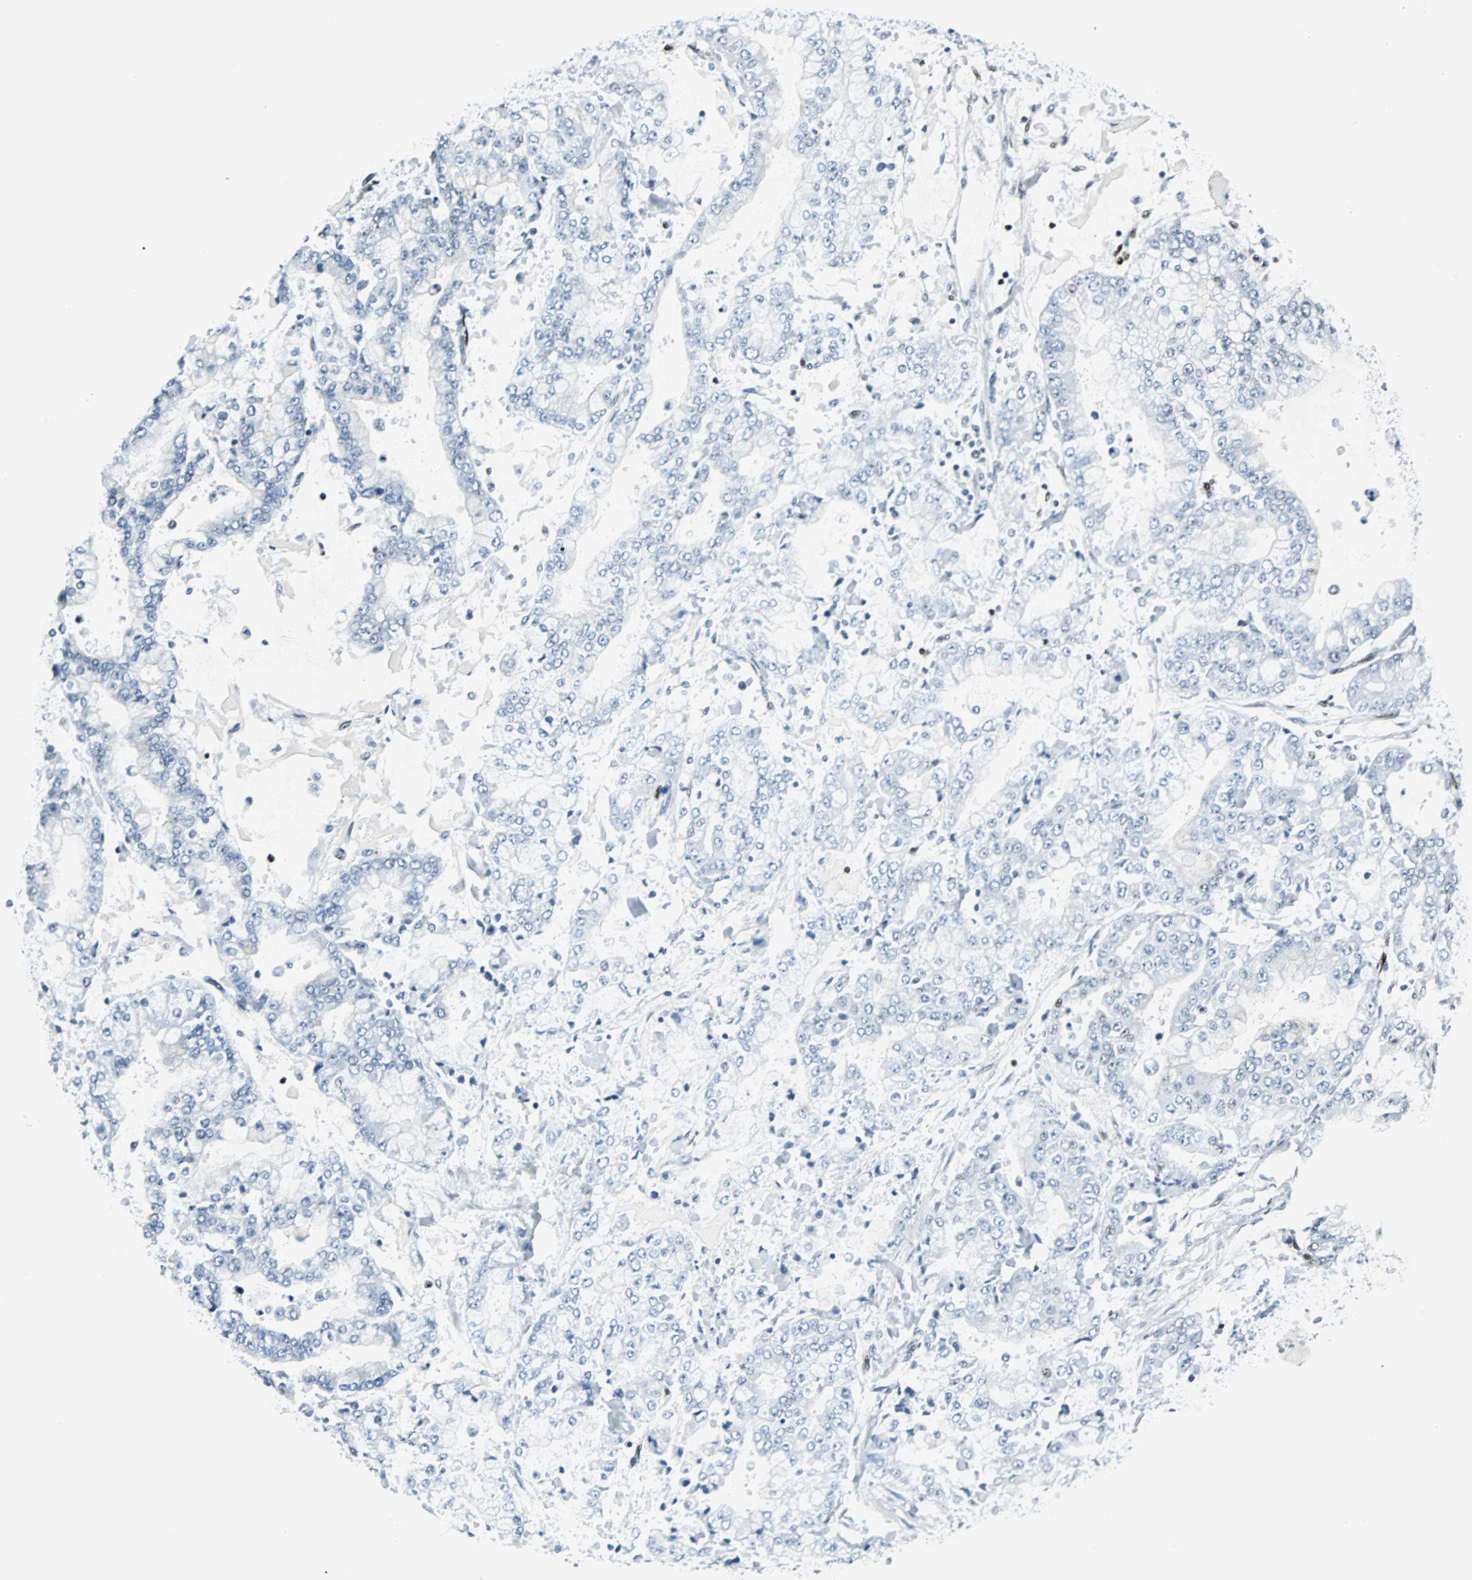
{"staining": {"intensity": "negative", "quantity": "none", "location": "none"}, "tissue": "stomach cancer", "cell_type": "Tumor cells", "image_type": "cancer", "snomed": [{"axis": "morphology", "description": "Adenocarcinoma, NOS"}, {"axis": "topography", "description": "Stomach"}], "caption": "This is a histopathology image of immunohistochemistry (IHC) staining of stomach adenocarcinoma, which shows no expression in tumor cells.", "gene": "MEF2D", "patient": {"sex": "male", "age": 76}}